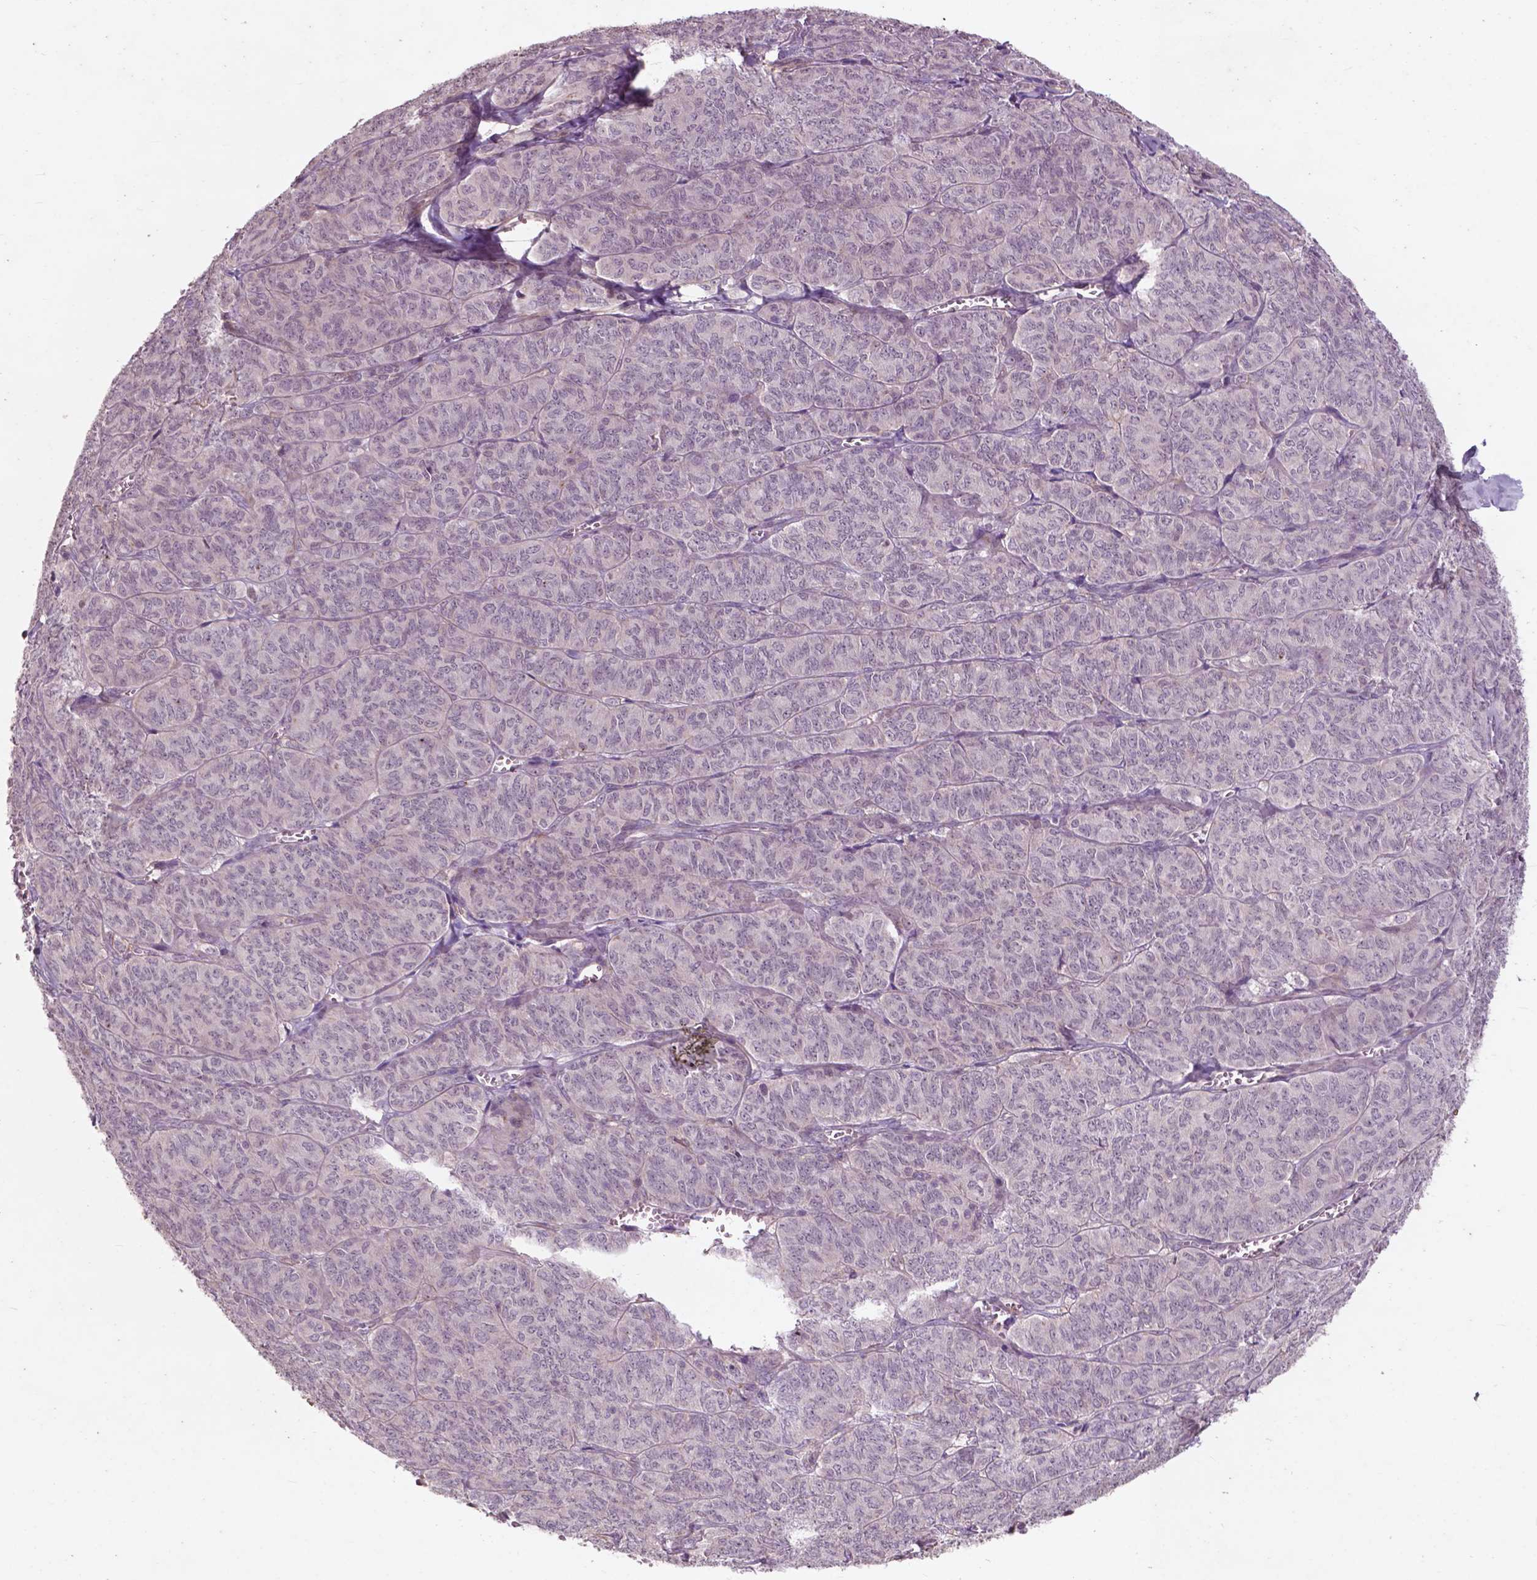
{"staining": {"intensity": "negative", "quantity": "none", "location": "none"}, "tissue": "ovarian cancer", "cell_type": "Tumor cells", "image_type": "cancer", "snomed": [{"axis": "morphology", "description": "Carcinoma, endometroid"}, {"axis": "topography", "description": "Ovary"}], "caption": "IHC of ovarian cancer demonstrates no positivity in tumor cells.", "gene": "RFPL4B", "patient": {"sex": "female", "age": 80}}